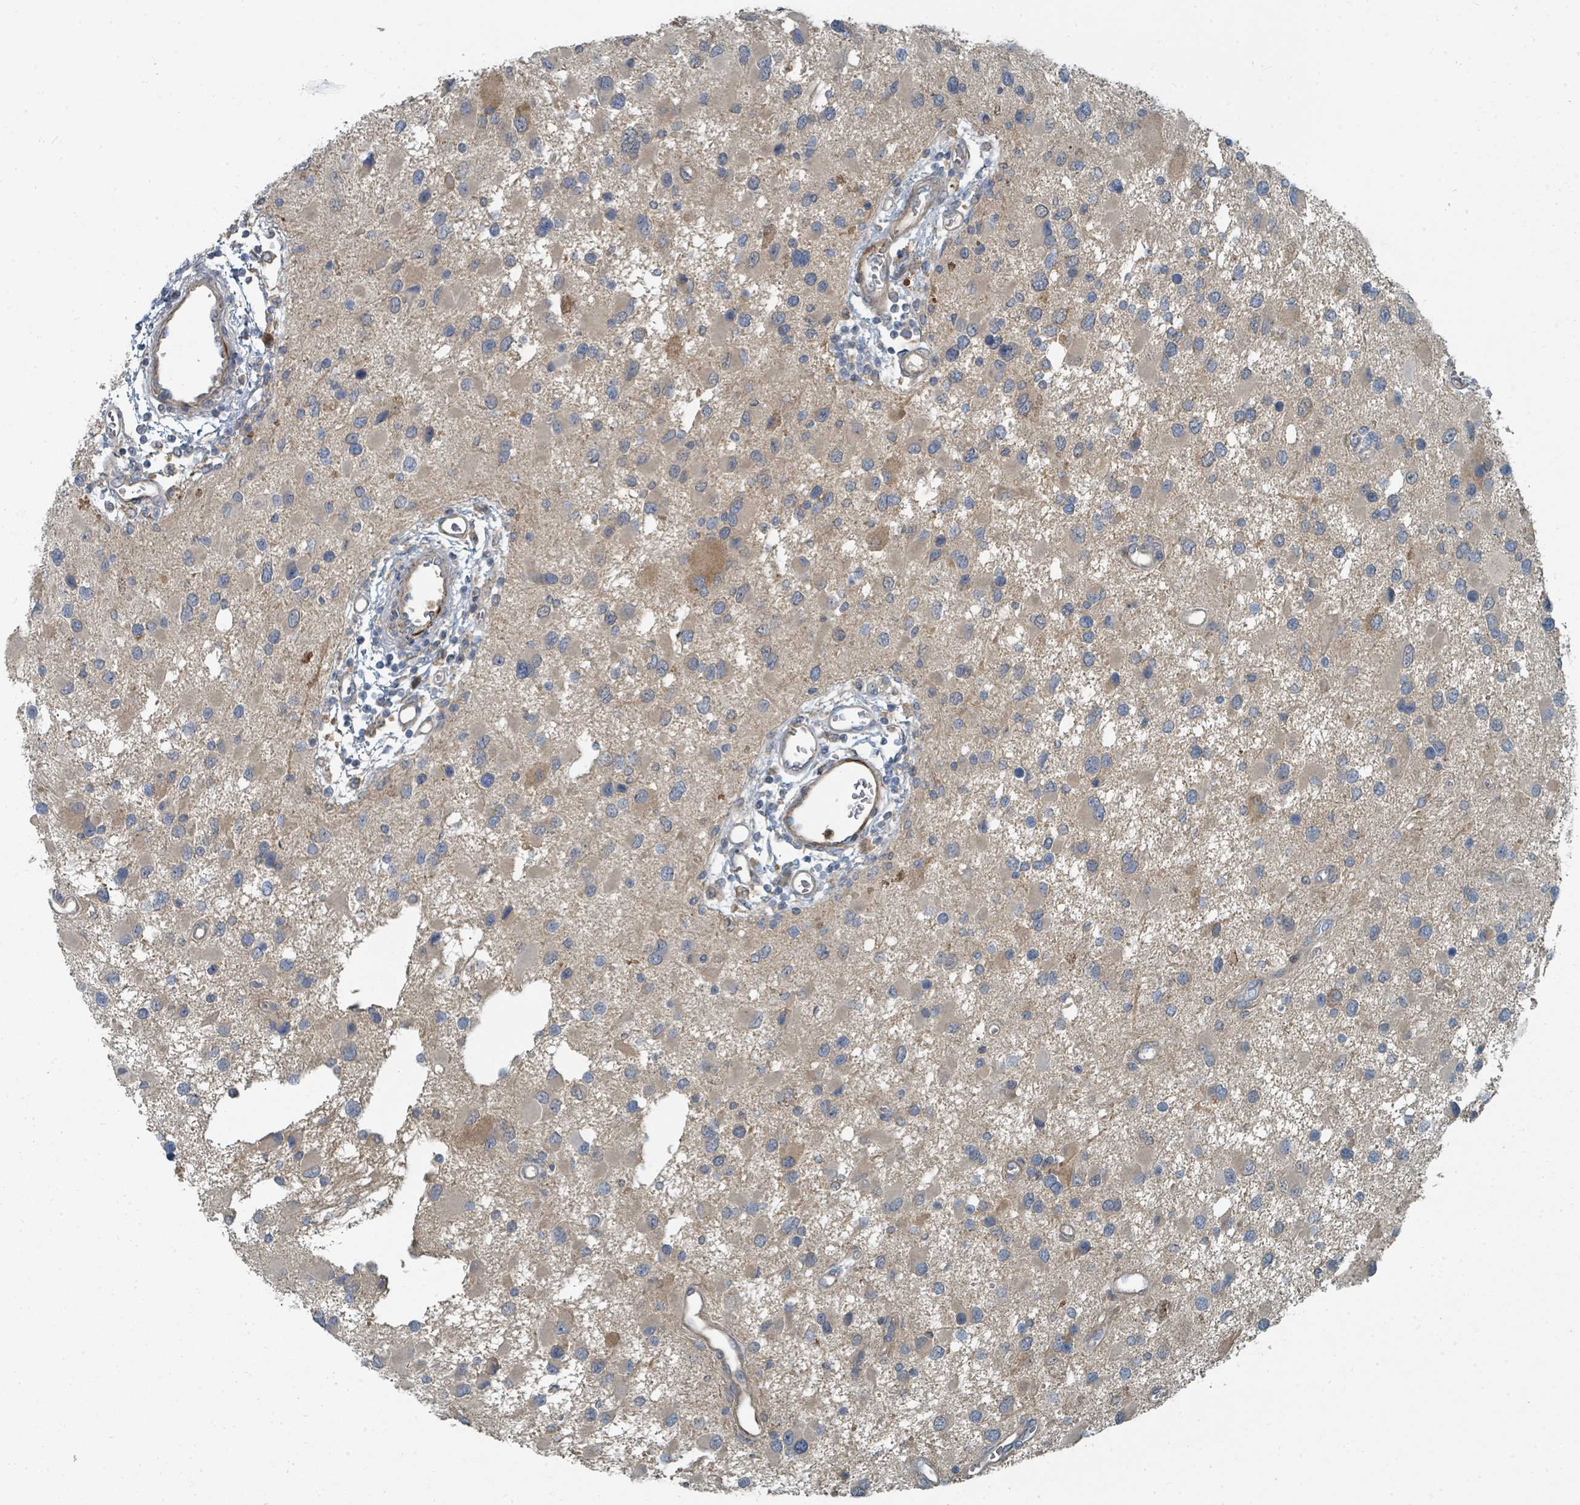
{"staining": {"intensity": "weak", "quantity": "<25%", "location": "cytoplasmic/membranous"}, "tissue": "glioma", "cell_type": "Tumor cells", "image_type": "cancer", "snomed": [{"axis": "morphology", "description": "Glioma, malignant, High grade"}, {"axis": "topography", "description": "Brain"}], "caption": "Immunohistochemistry (IHC) image of neoplastic tissue: human glioma stained with DAB (3,3'-diaminobenzidine) exhibits no significant protein staining in tumor cells.", "gene": "SLC44A5", "patient": {"sex": "male", "age": 53}}